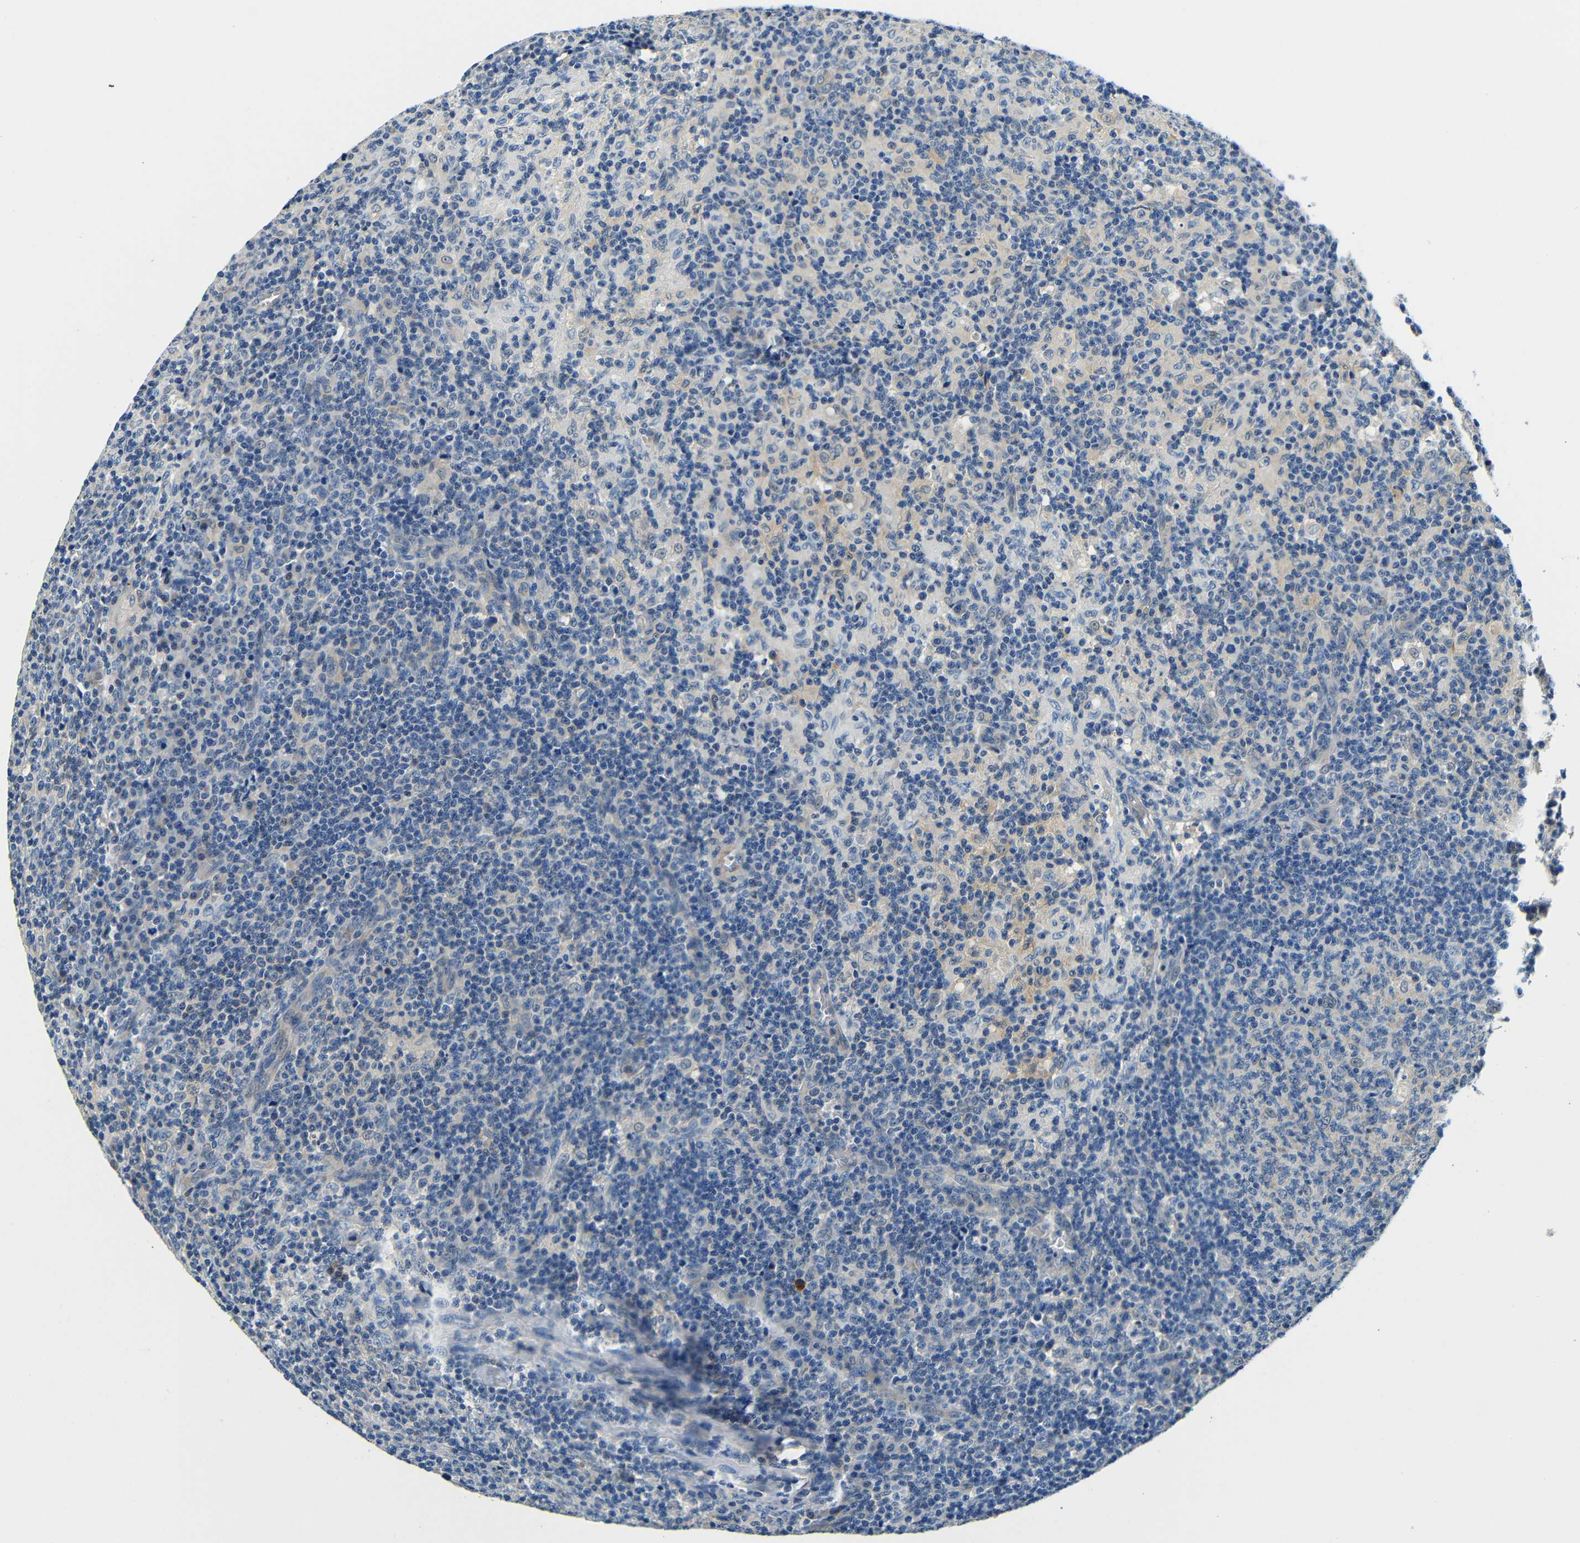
{"staining": {"intensity": "negative", "quantity": "none", "location": "none"}, "tissue": "lymph node", "cell_type": "Germinal center cells", "image_type": "normal", "snomed": [{"axis": "morphology", "description": "Normal tissue, NOS"}, {"axis": "morphology", "description": "Inflammation, NOS"}, {"axis": "topography", "description": "Lymph node"}], "caption": "Germinal center cells show no significant protein positivity in normal lymph node. (DAB (3,3'-diaminobenzidine) IHC, high magnification).", "gene": "ADAP1", "patient": {"sex": "male", "age": 55}}